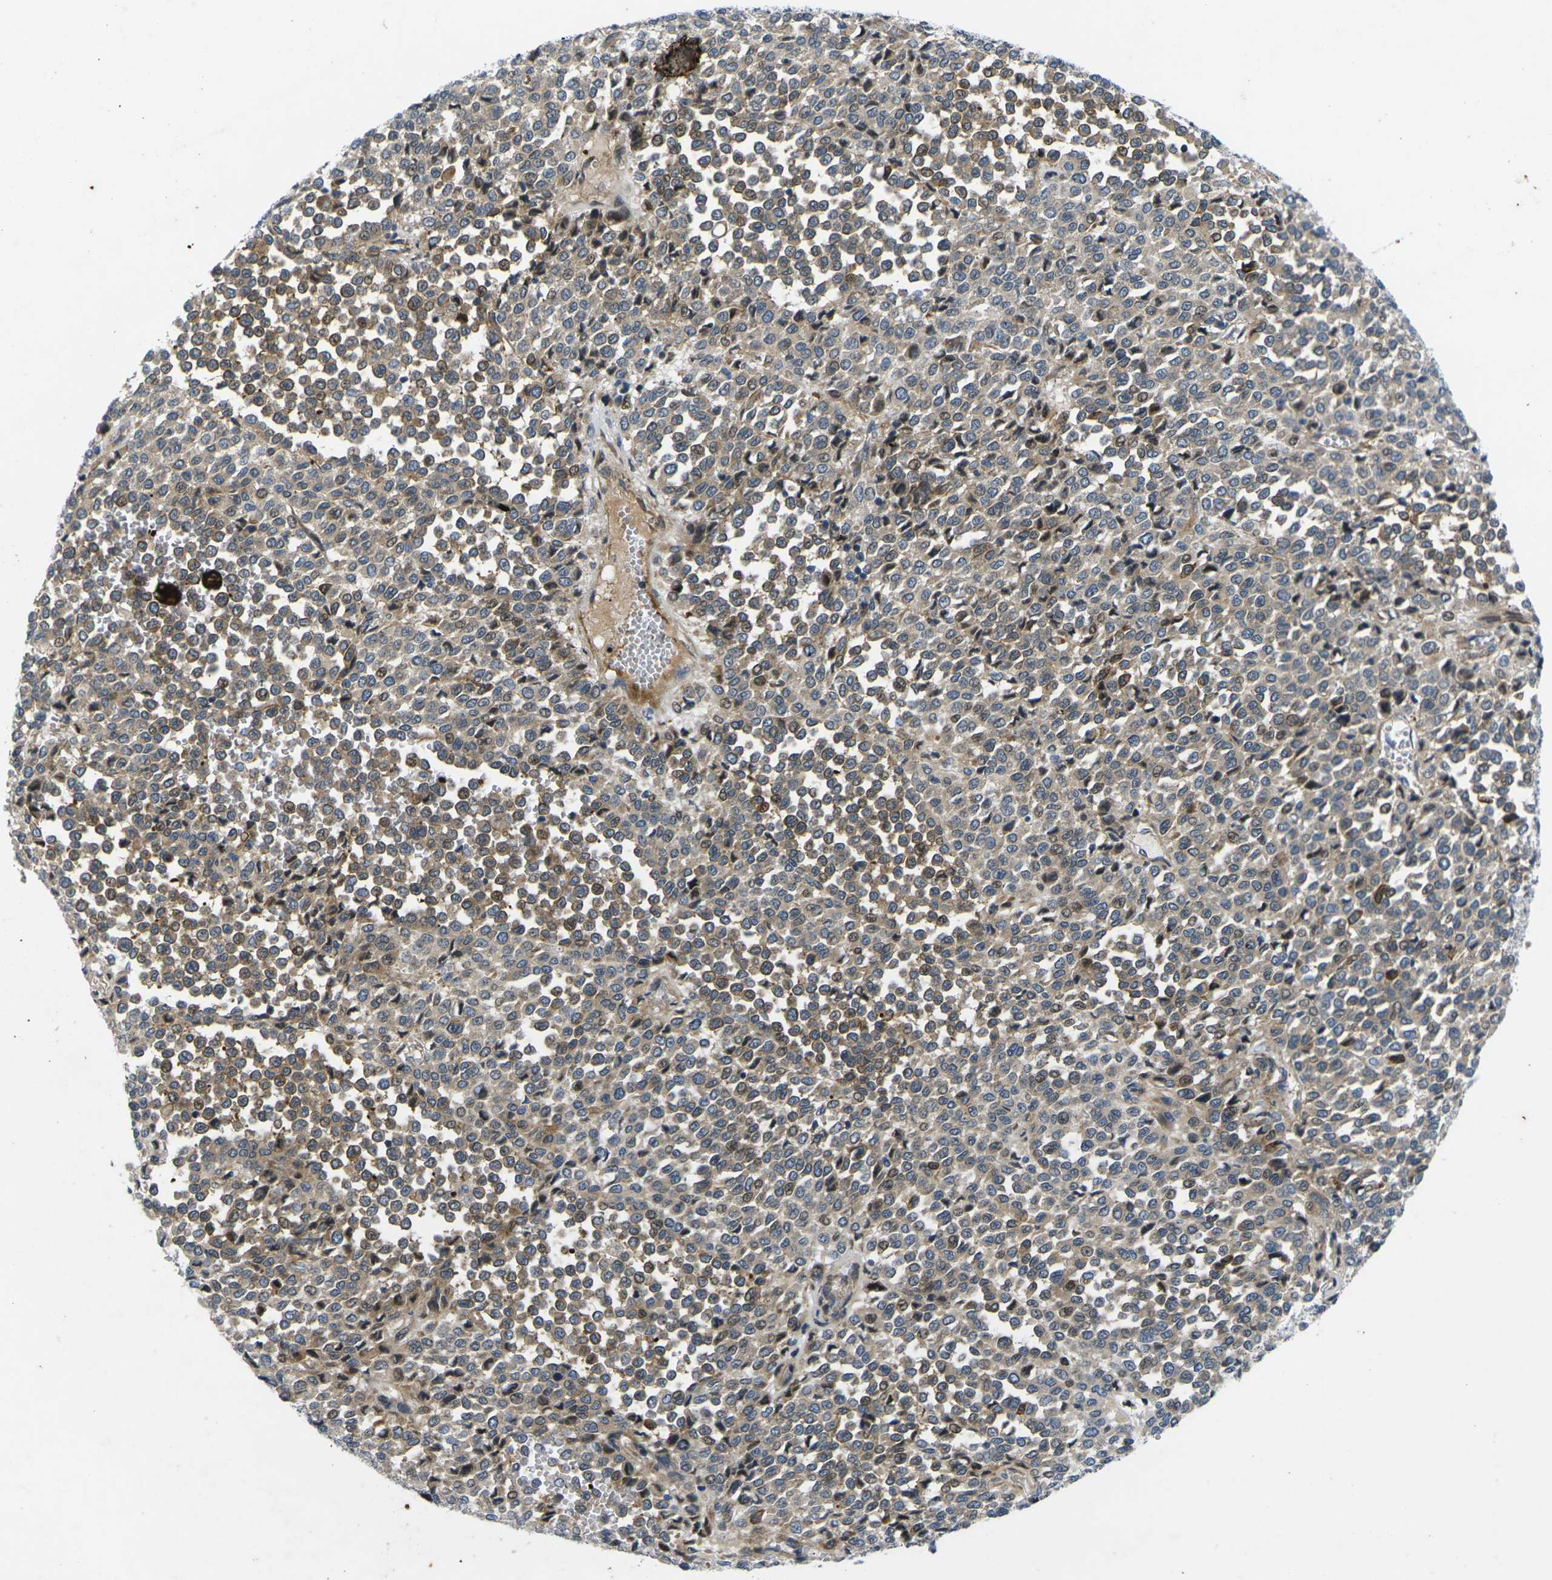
{"staining": {"intensity": "weak", "quantity": ">75%", "location": "cytoplasmic/membranous"}, "tissue": "melanoma", "cell_type": "Tumor cells", "image_type": "cancer", "snomed": [{"axis": "morphology", "description": "Malignant melanoma, Metastatic site"}, {"axis": "topography", "description": "Pancreas"}], "caption": "Brown immunohistochemical staining in human malignant melanoma (metastatic site) displays weak cytoplasmic/membranous staining in approximately >75% of tumor cells. The protein is shown in brown color, while the nuclei are stained blue.", "gene": "ROBO2", "patient": {"sex": "female", "age": 30}}